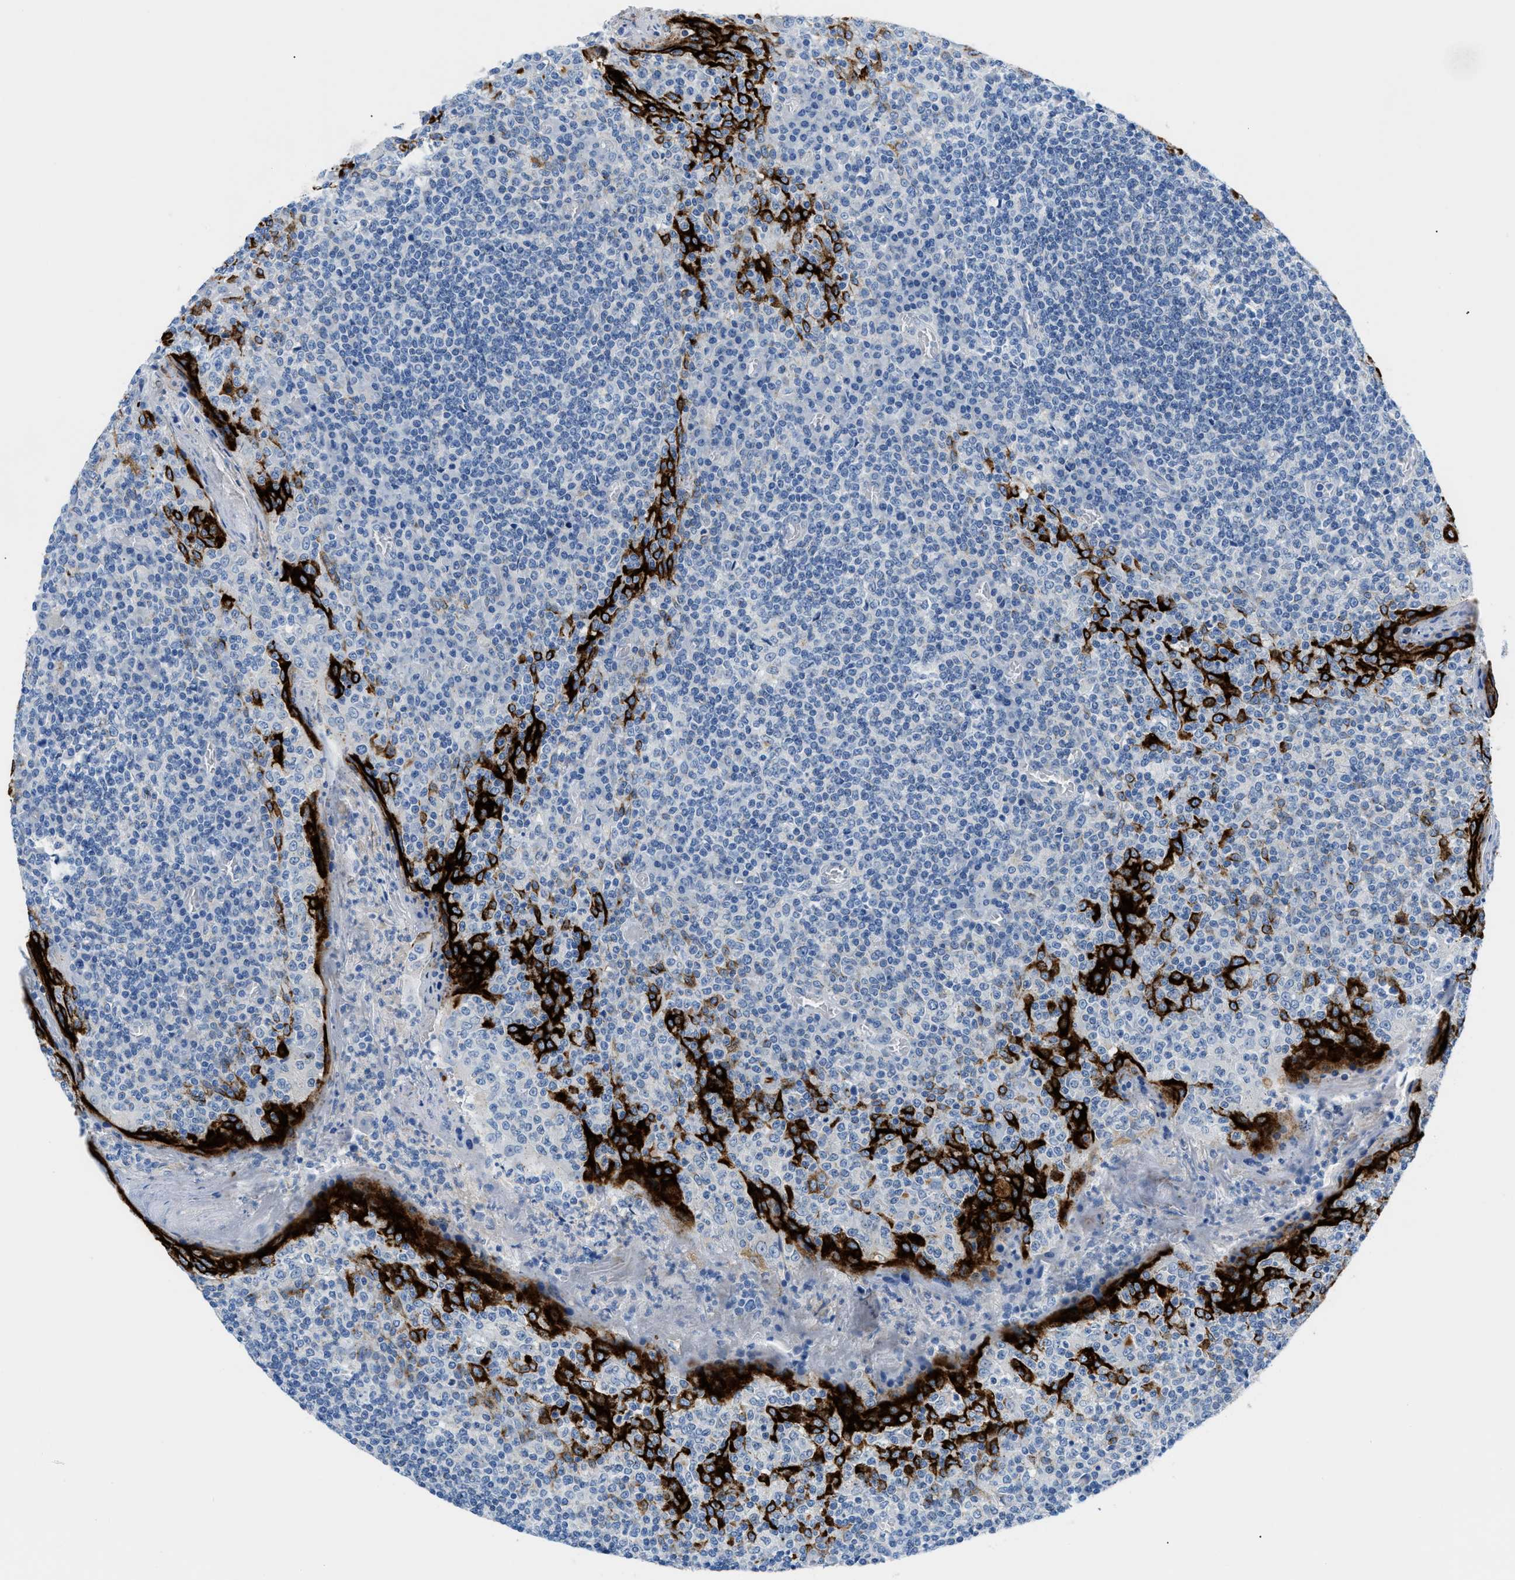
{"staining": {"intensity": "negative", "quantity": "none", "location": "none"}, "tissue": "tonsil", "cell_type": "Germinal center cells", "image_type": "normal", "snomed": [{"axis": "morphology", "description": "Normal tissue, NOS"}, {"axis": "topography", "description": "Tonsil"}], "caption": "DAB immunohistochemical staining of benign tonsil demonstrates no significant staining in germinal center cells. (Immunohistochemistry (ihc), brightfield microscopy, high magnification).", "gene": "FDCSP", "patient": {"sex": "female", "age": 19}}